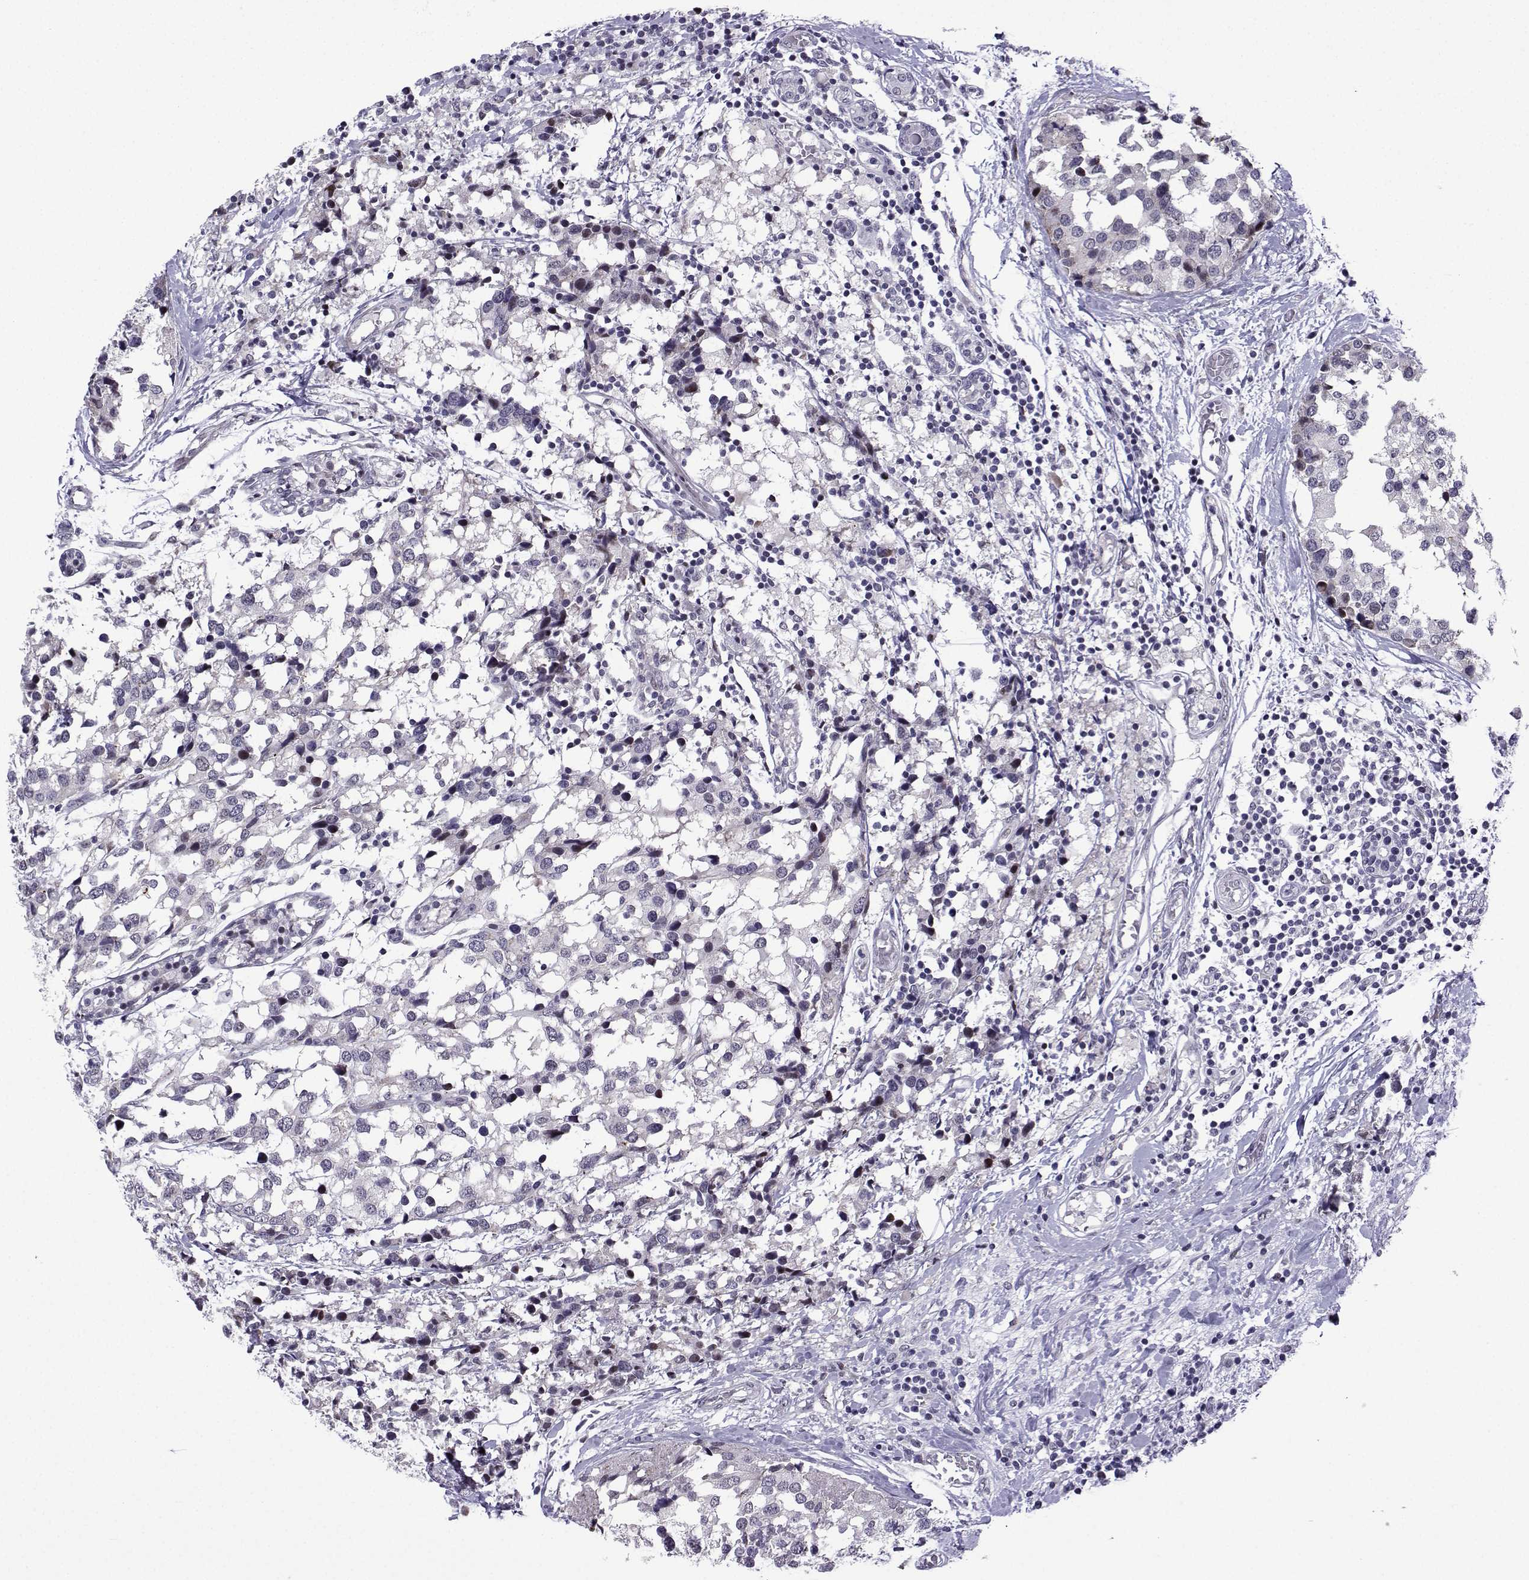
{"staining": {"intensity": "negative", "quantity": "none", "location": "none"}, "tissue": "breast cancer", "cell_type": "Tumor cells", "image_type": "cancer", "snomed": [{"axis": "morphology", "description": "Lobular carcinoma"}, {"axis": "topography", "description": "Breast"}], "caption": "A photomicrograph of breast cancer (lobular carcinoma) stained for a protein shows no brown staining in tumor cells.", "gene": "FGF3", "patient": {"sex": "female", "age": 59}}